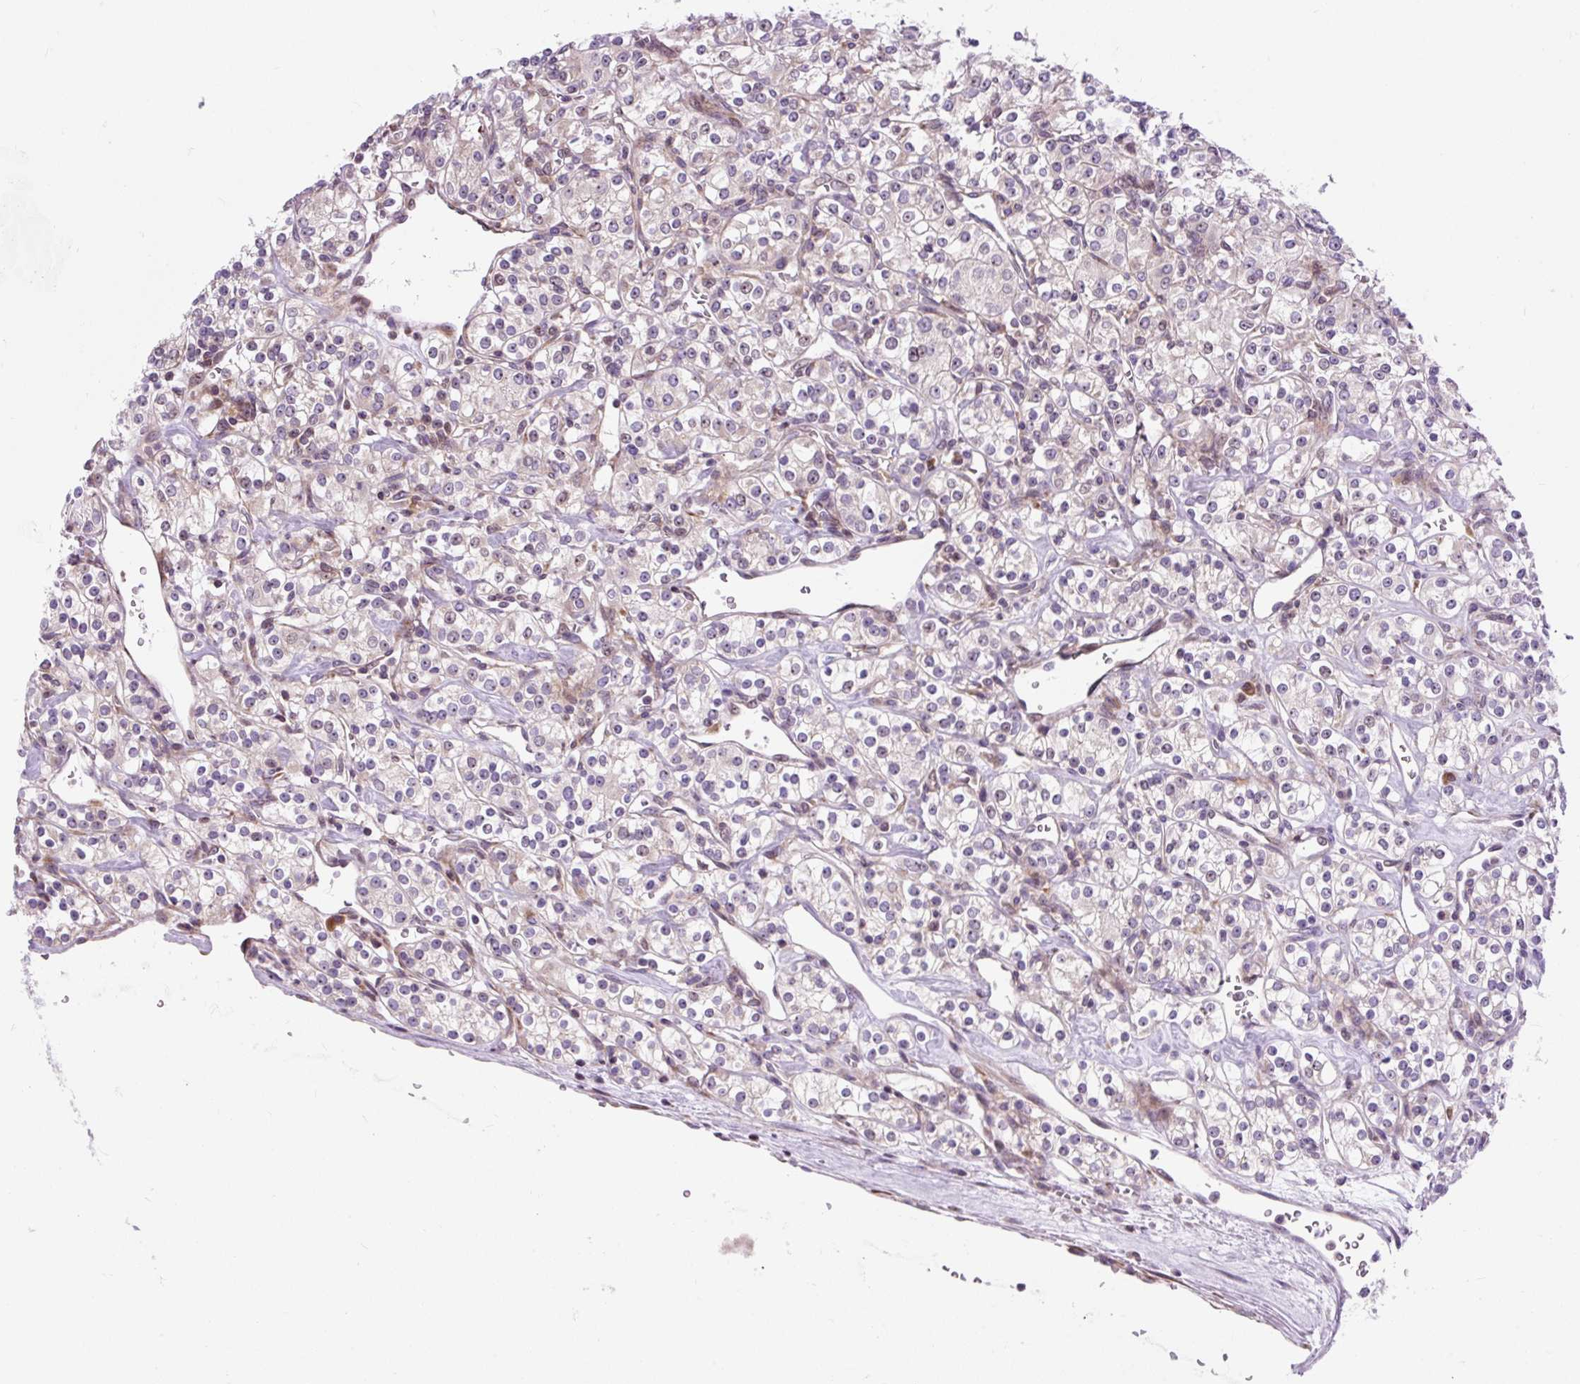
{"staining": {"intensity": "weak", "quantity": "<25%", "location": "cytoplasmic/membranous"}, "tissue": "renal cancer", "cell_type": "Tumor cells", "image_type": "cancer", "snomed": [{"axis": "morphology", "description": "Adenocarcinoma, NOS"}, {"axis": "topography", "description": "Kidney"}], "caption": "Immunohistochemical staining of human renal cancer demonstrates no significant positivity in tumor cells.", "gene": "CISD3", "patient": {"sex": "male", "age": 77}}